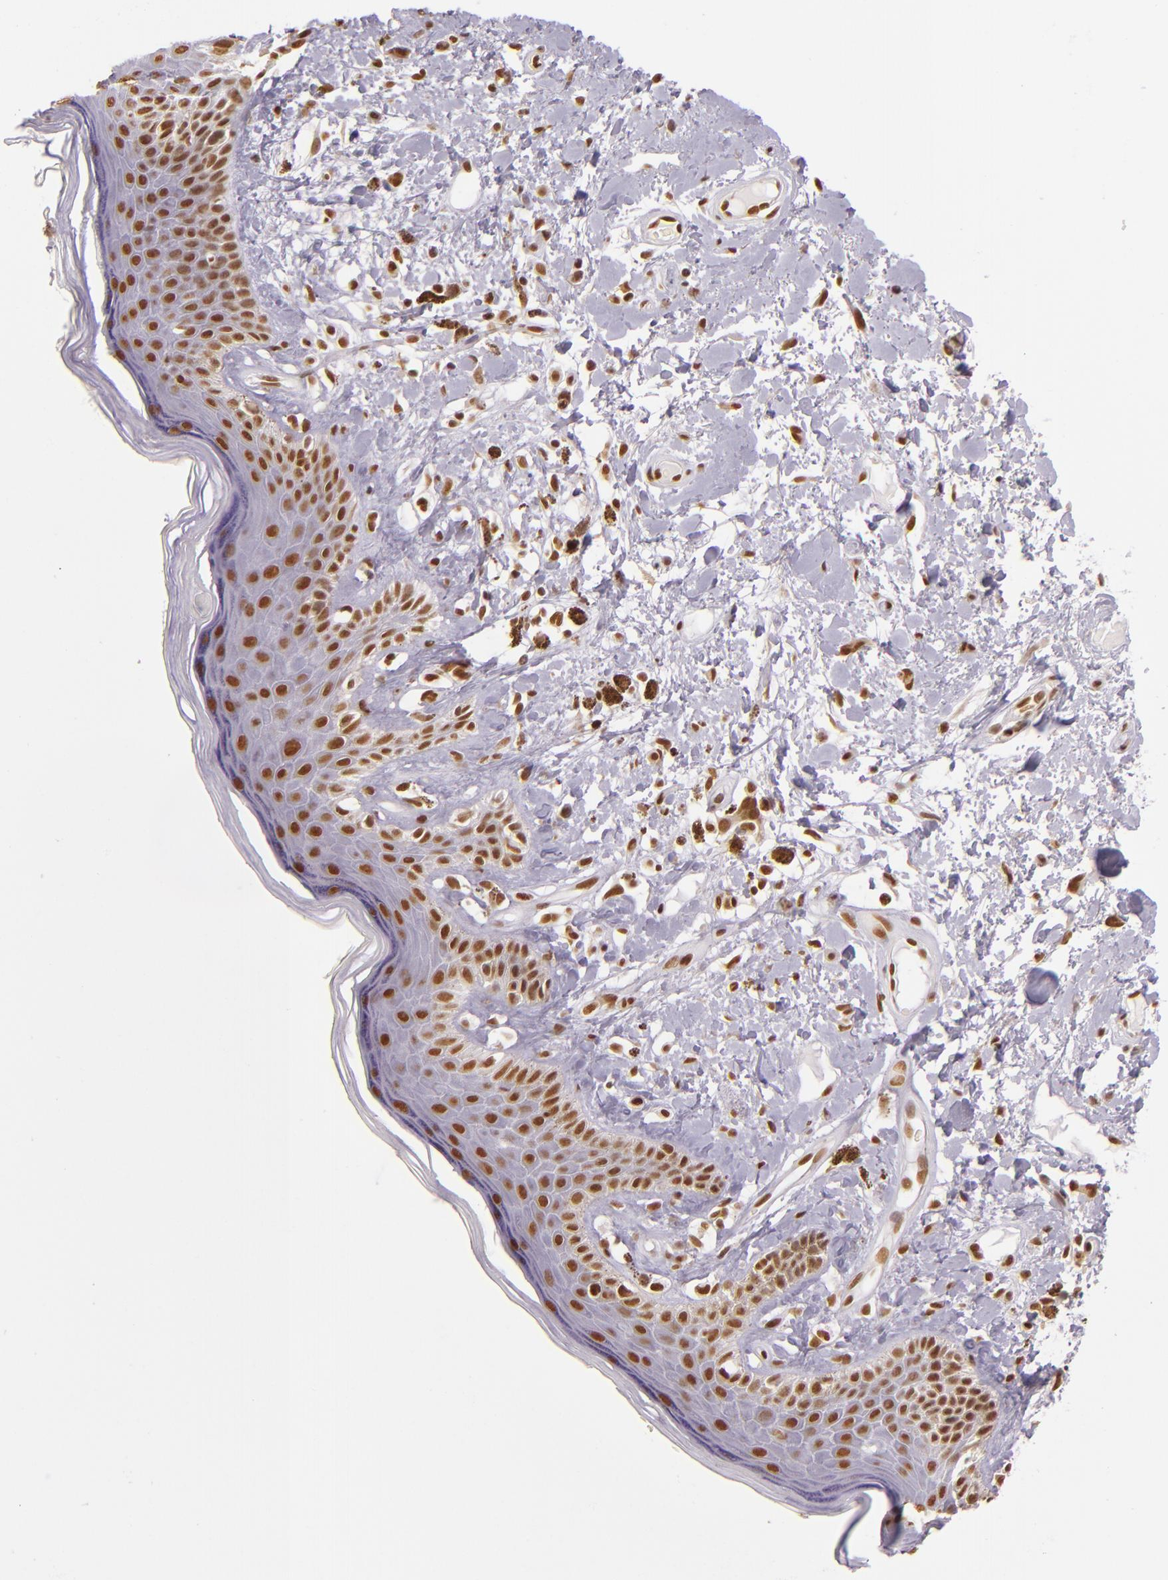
{"staining": {"intensity": "moderate", "quantity": ">75%", "location": "nuclear"}, "tissue": "skin", "cell_type": "Epidermal cells", "image_type": "normal", "snomed": [{"axis": "morphology", "description": "Normal tissue, NOS"}, {"axis": "topography", "description": "Anal"}], "caption": "Brown immunohistochemical staining in normal skin exhibits moderate nuclear positivity in approximately >75% of epidermal cells.", "gene": "USF1", "patient": {"sex": "female", "age": 78}}